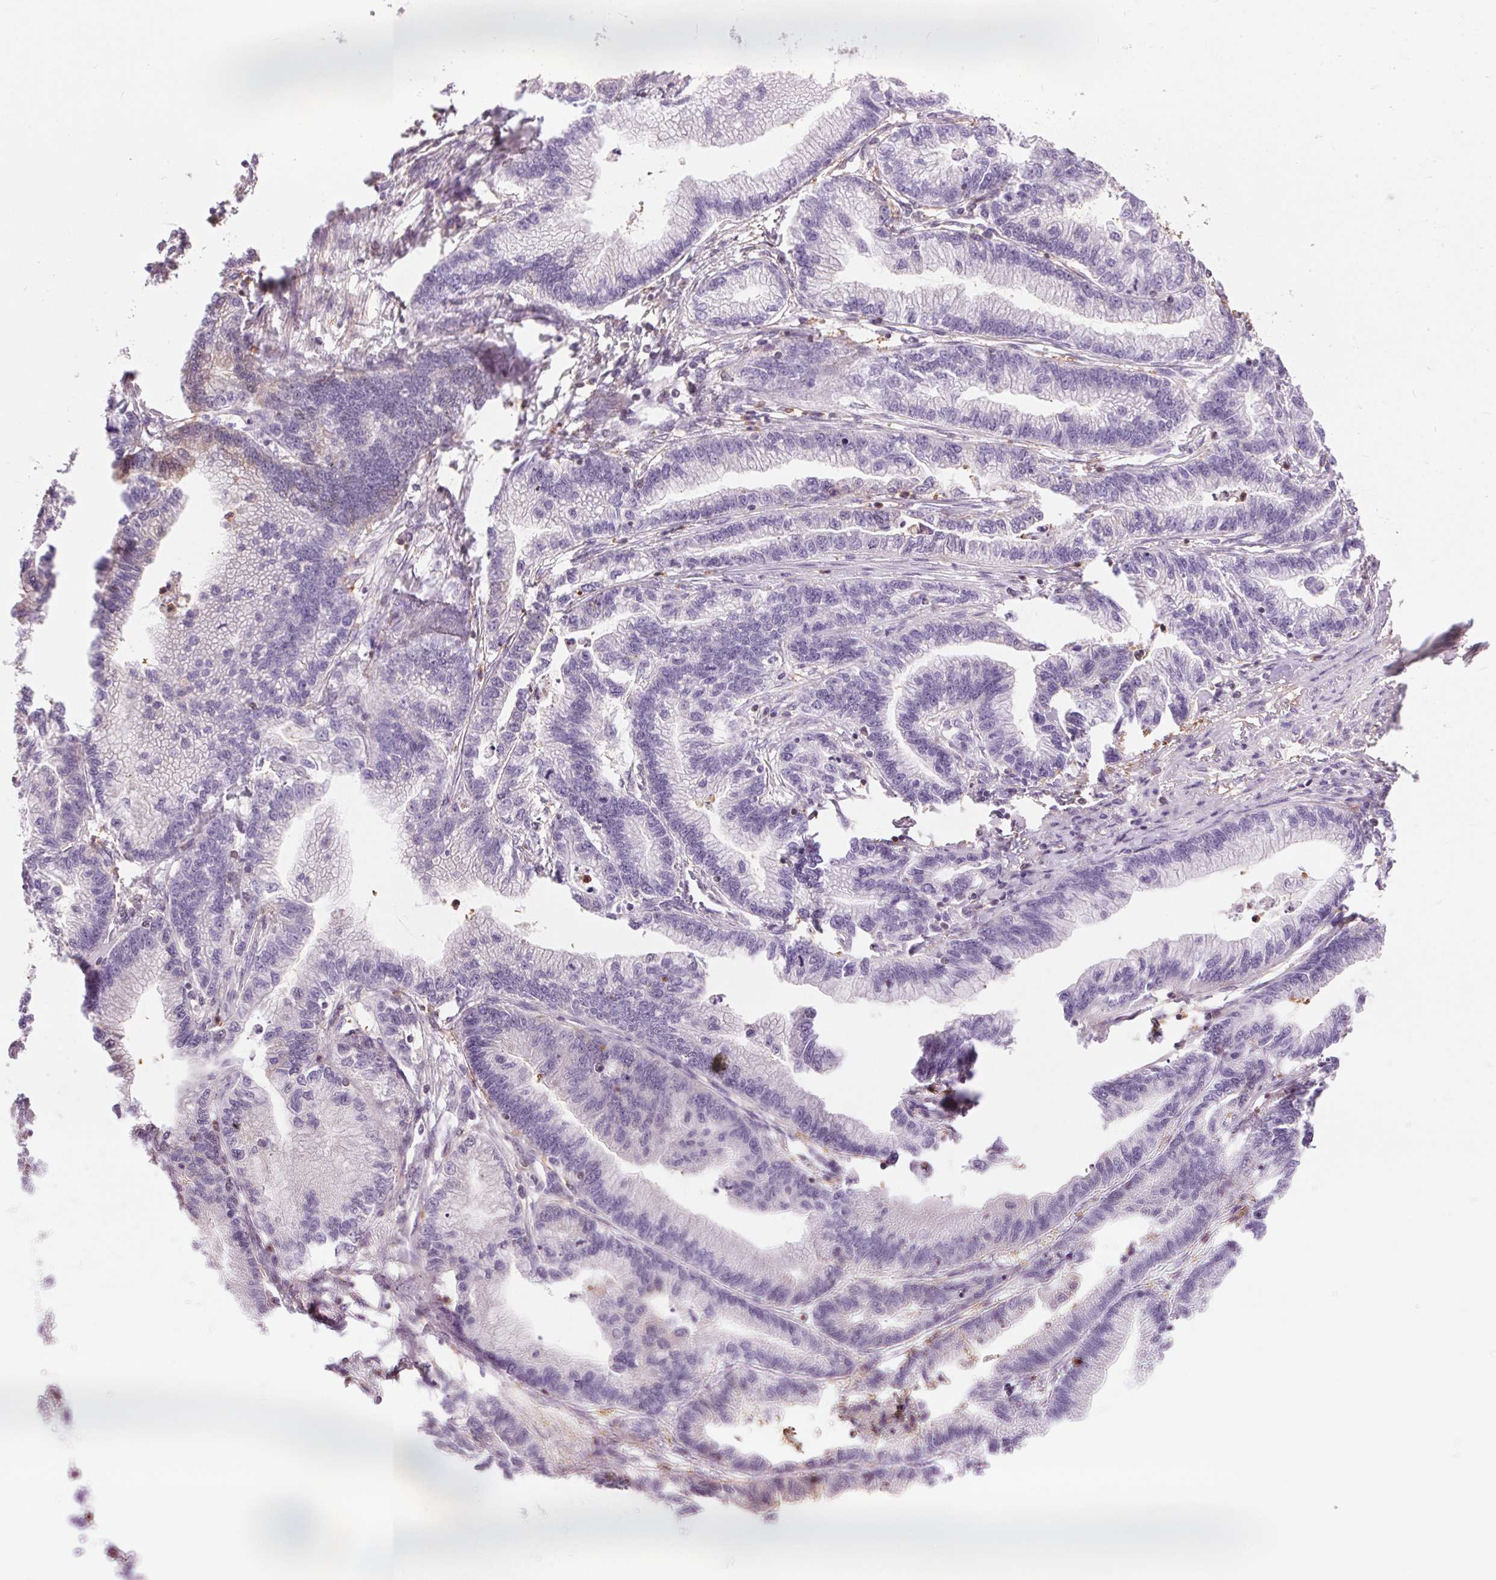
{"staining": {"intensity": "negative", "quantity": "none", "location": "none"}, "tissue": "stomach cancer", "cell_type": "Tumor cells", "image_type": "cancer", "snomed": [{"axis": "morphology", "description": "Adenocarcinoma, NOS"}, {"axis": "topography", "description": "Stomach"}], "caption": "Immunohistochemical staining of human stomach cancer (adenocarcinoma) shows no significant expression in tumor cells.", "gene": "TMEM273", "patient": {"sex": "male", "age": 83}}